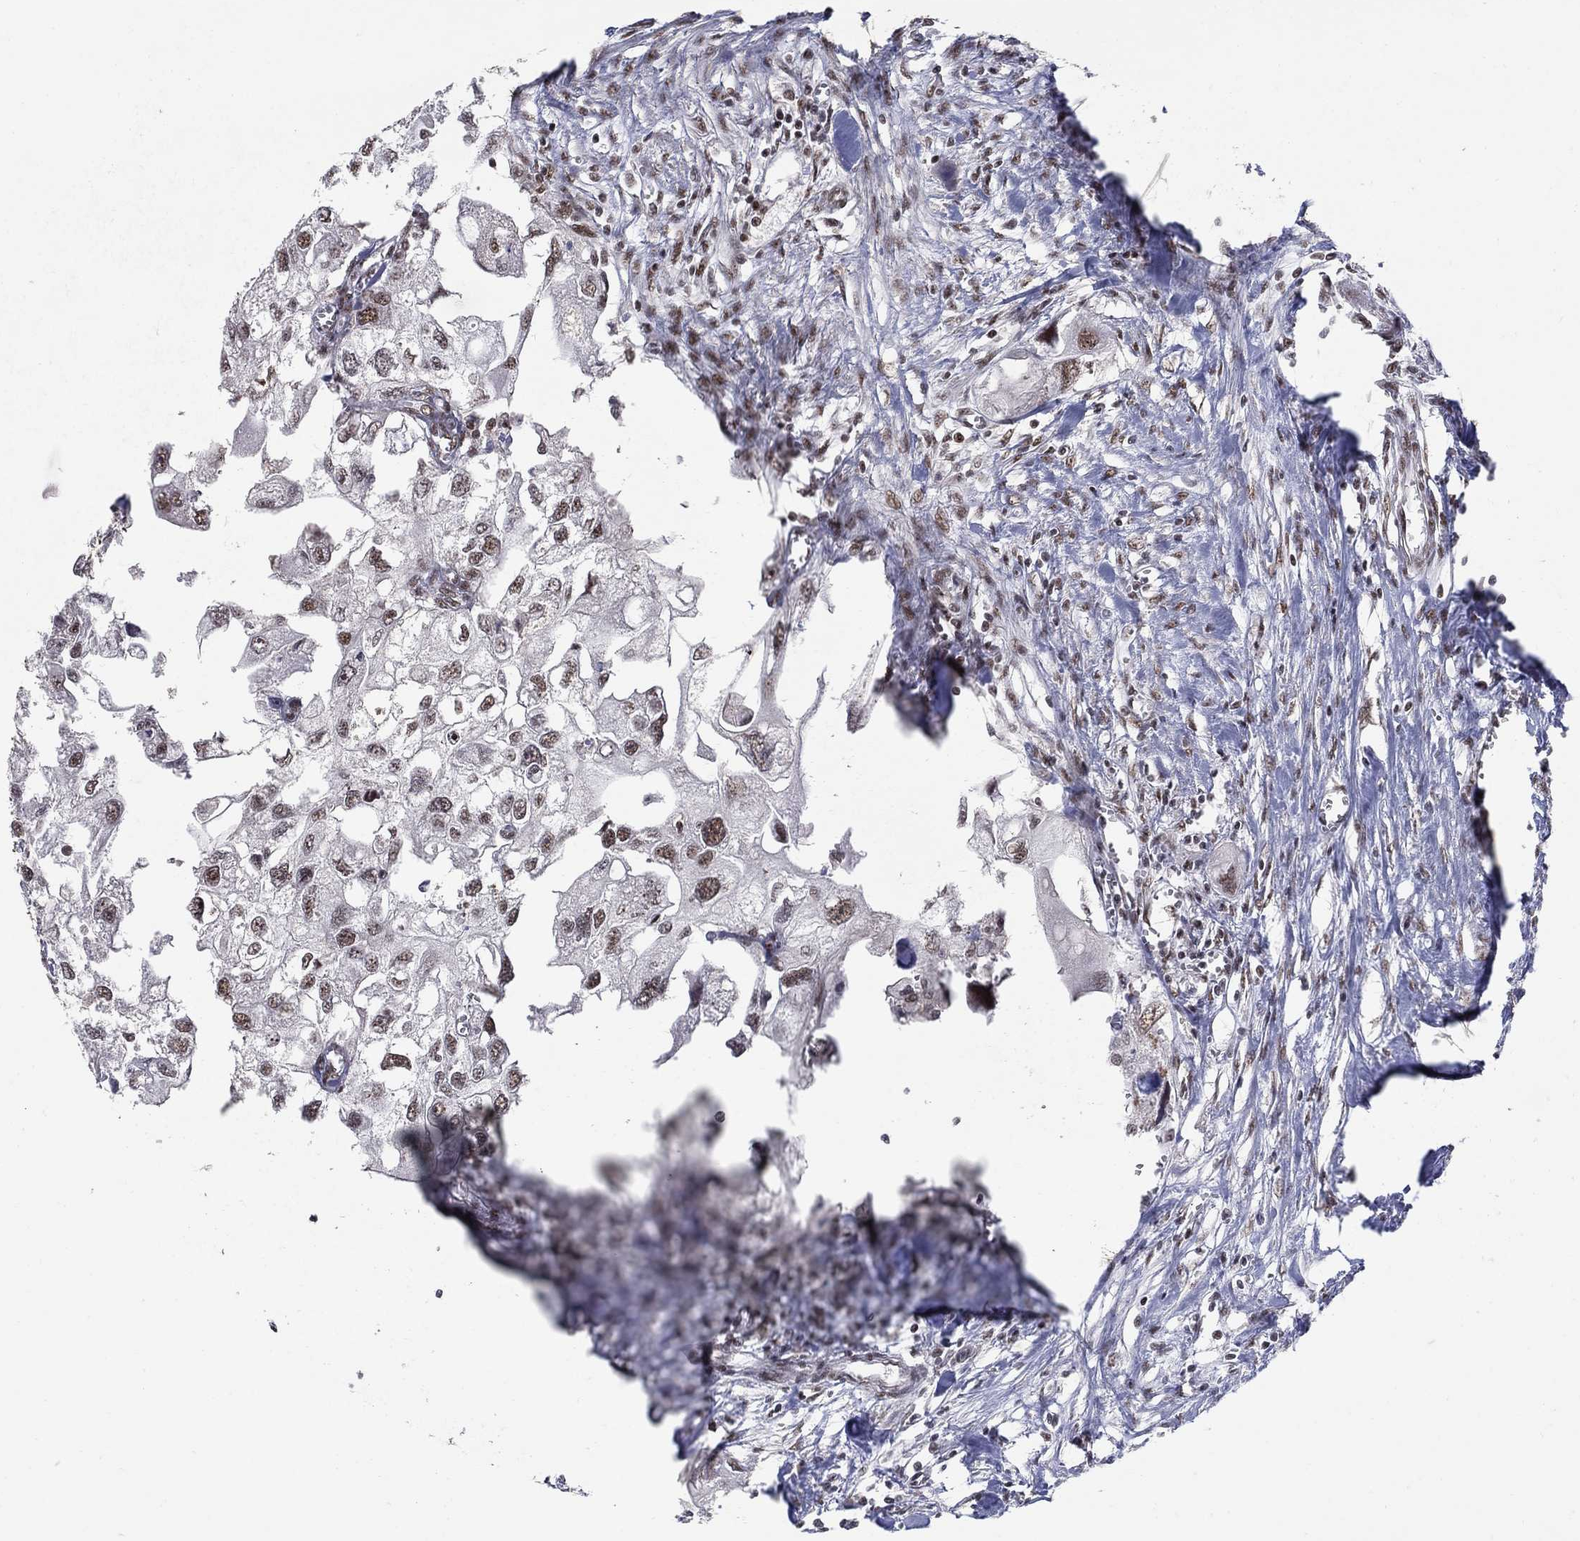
{"staining": {"intensity": "moderate", "quantity": "25%-75%", "location": "nuclear"}, "tissue": "urothelial cancer", "cell_type": "Tumor cells", "image_type": "cancer", "snomed": [{"axis": "morphology", "description": "Urothelial carcinoma, High grade"}, {"axis": "topography", "description": "Urinary bladder"}], "caption": "Immunohistochemistry of urothelial carcinoma (high-grade) demonstrates medium levels of moderate nuclear staining in about 25%-75% of tumor cells.", "gene": "PNISR", "patient": {"sex": "male", "age": 59}}